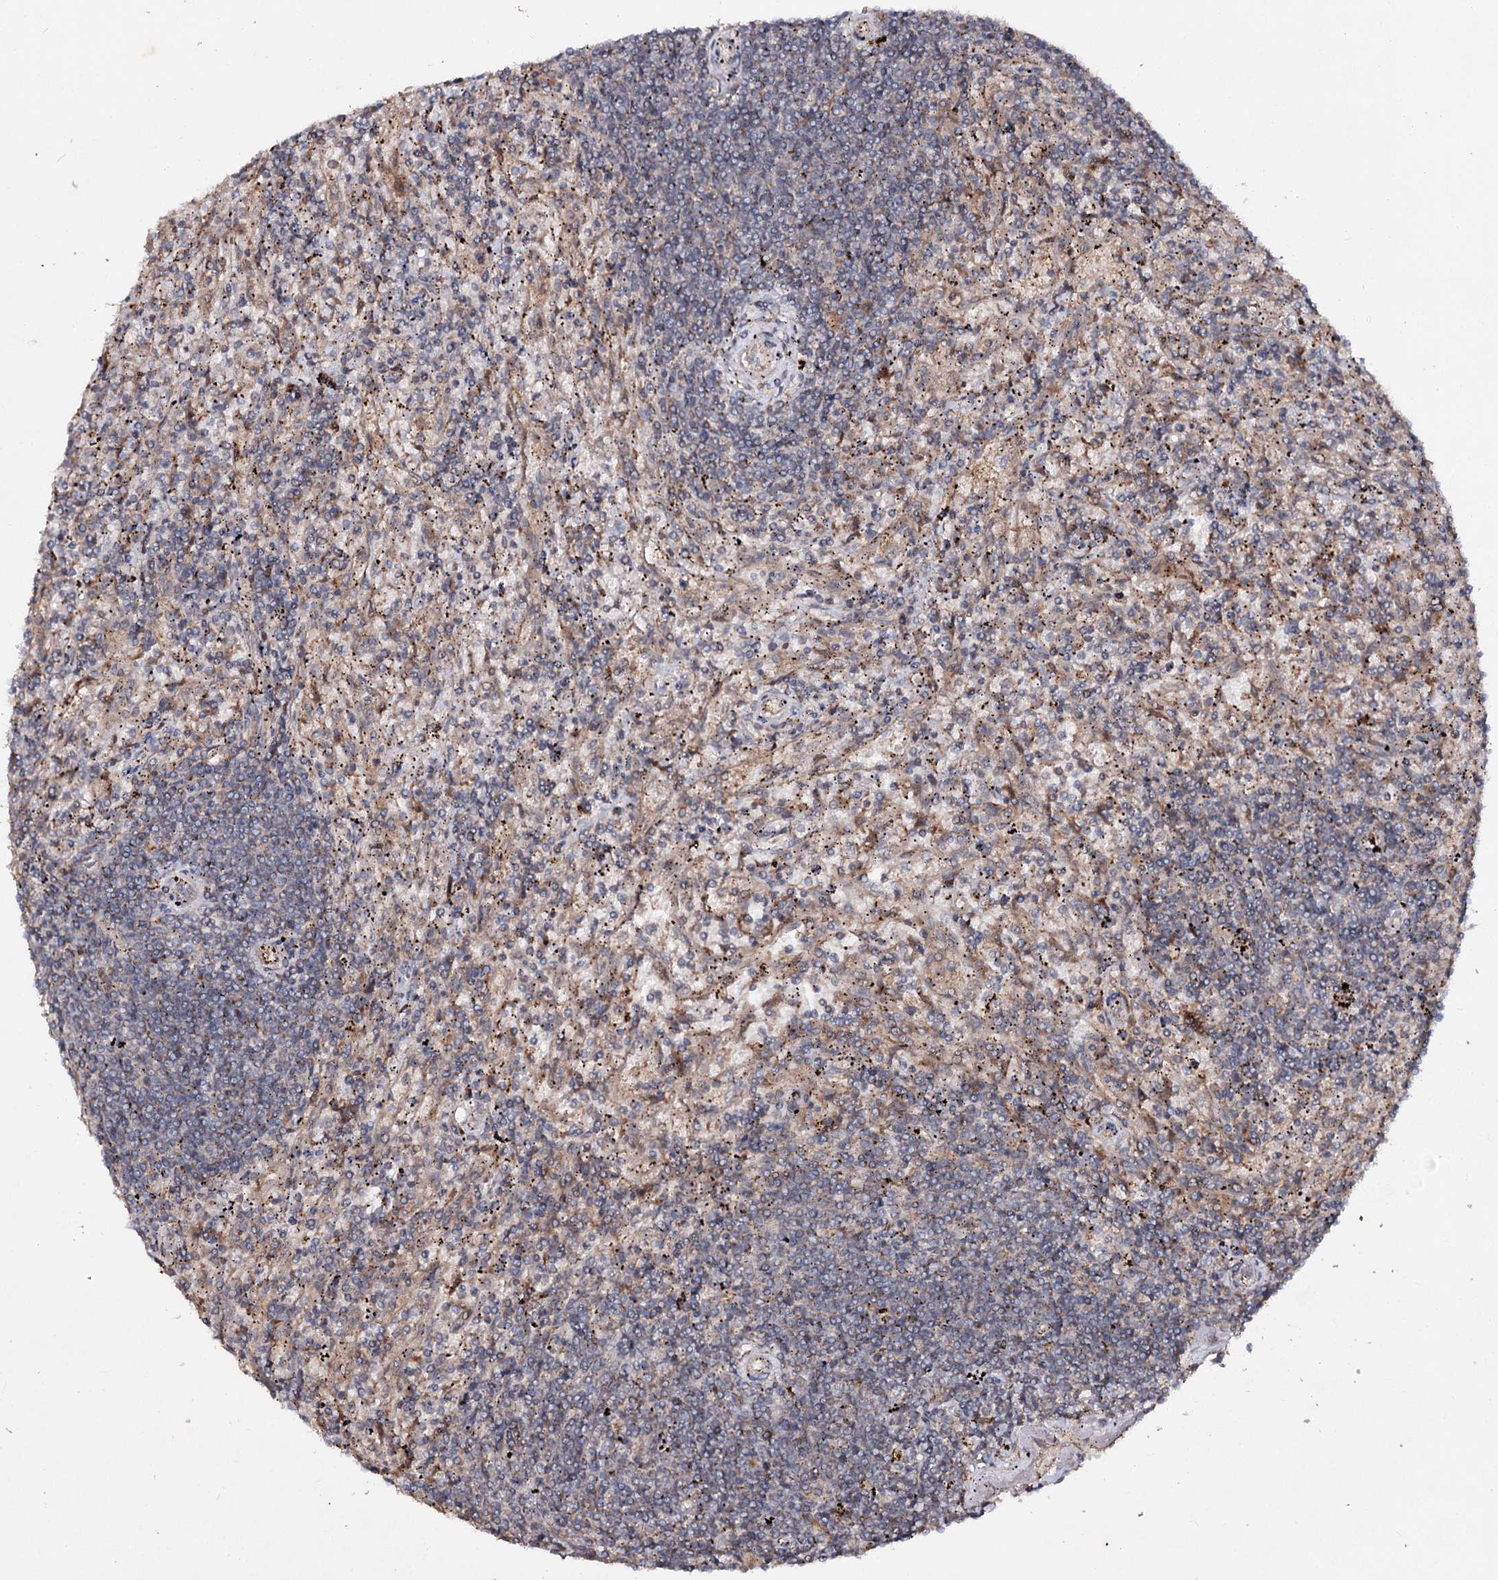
{"staining": {"intensity": "negative", "quantity": "none", "location": "none"}, "tissue": "lymphoma", "cell_type": "Tumor cells", "image_type": "cancer", "snomed": [{"axis": "morphology", "description": "Malignant lymphoma, non-Hodgkin's type, Low grade"}, {"axis": "topography", "description": "Spleen"}], "caption": "Tumor cells show no significant positivity in lymphoma.", "gene": "MINDY3", "patient": {"sex": "male", "age": 76}}